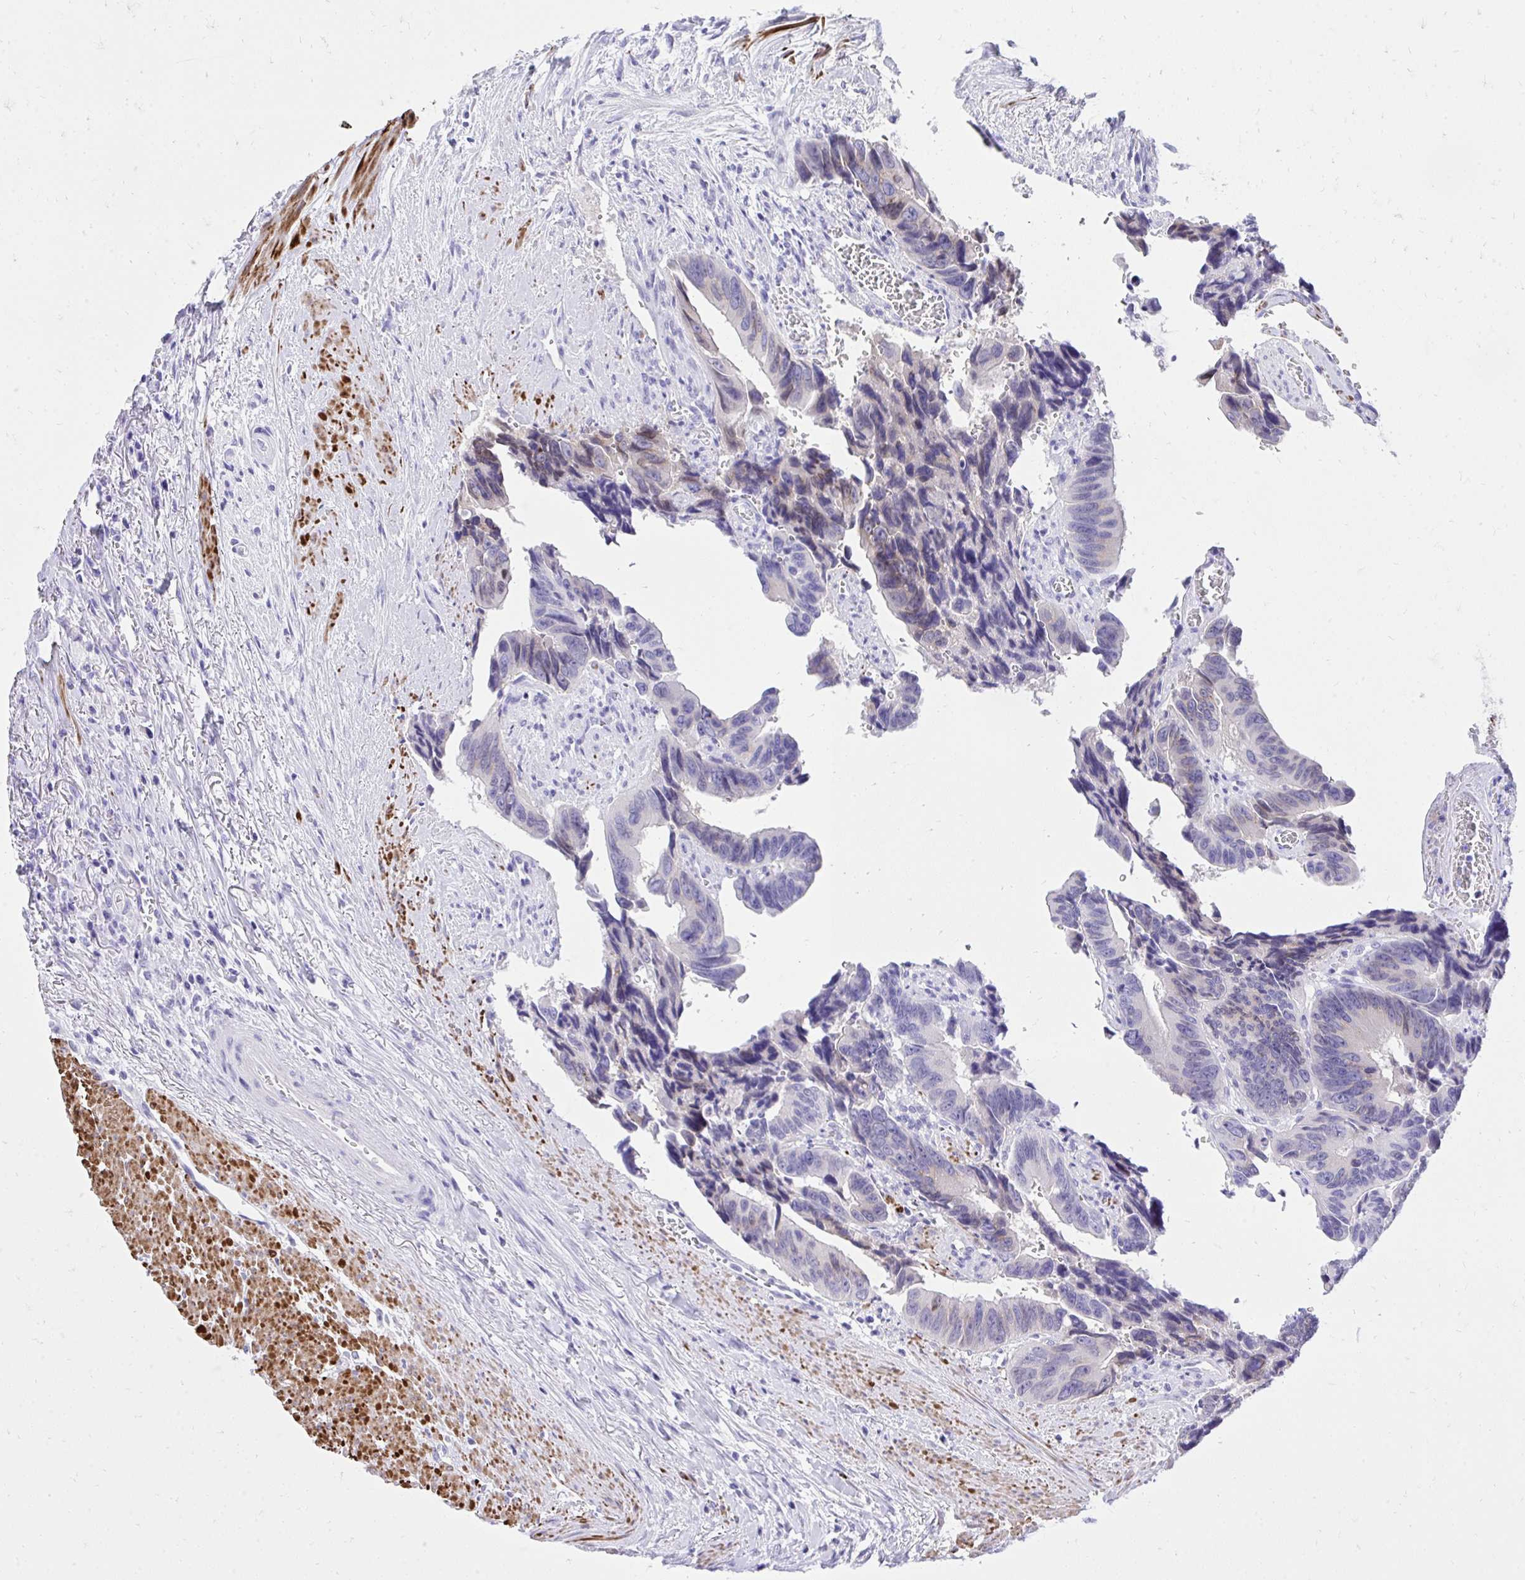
{"staining": {"intensity": "negative", "quantity": "none", "location": "none"}, "tissue": "colorectal cancer", "cell_type": "Tumor cells", "image_type": "cancer", "snomed": [{"axis": "morphology", "description": "Adenocarcinoma, NOS"}, {"axis": "topography", "description": "Rectum"}], "caption": "Immunohistochemistry (IHC) image of neoplastic tissue: adenocarcinoma (colorectal) stained with DAB (3,3'-diaminobenzidine) shows no significant protein staining in tumor cells.", "gene": "KCNN4", "patient": {"sex": "male", "age": 76}}